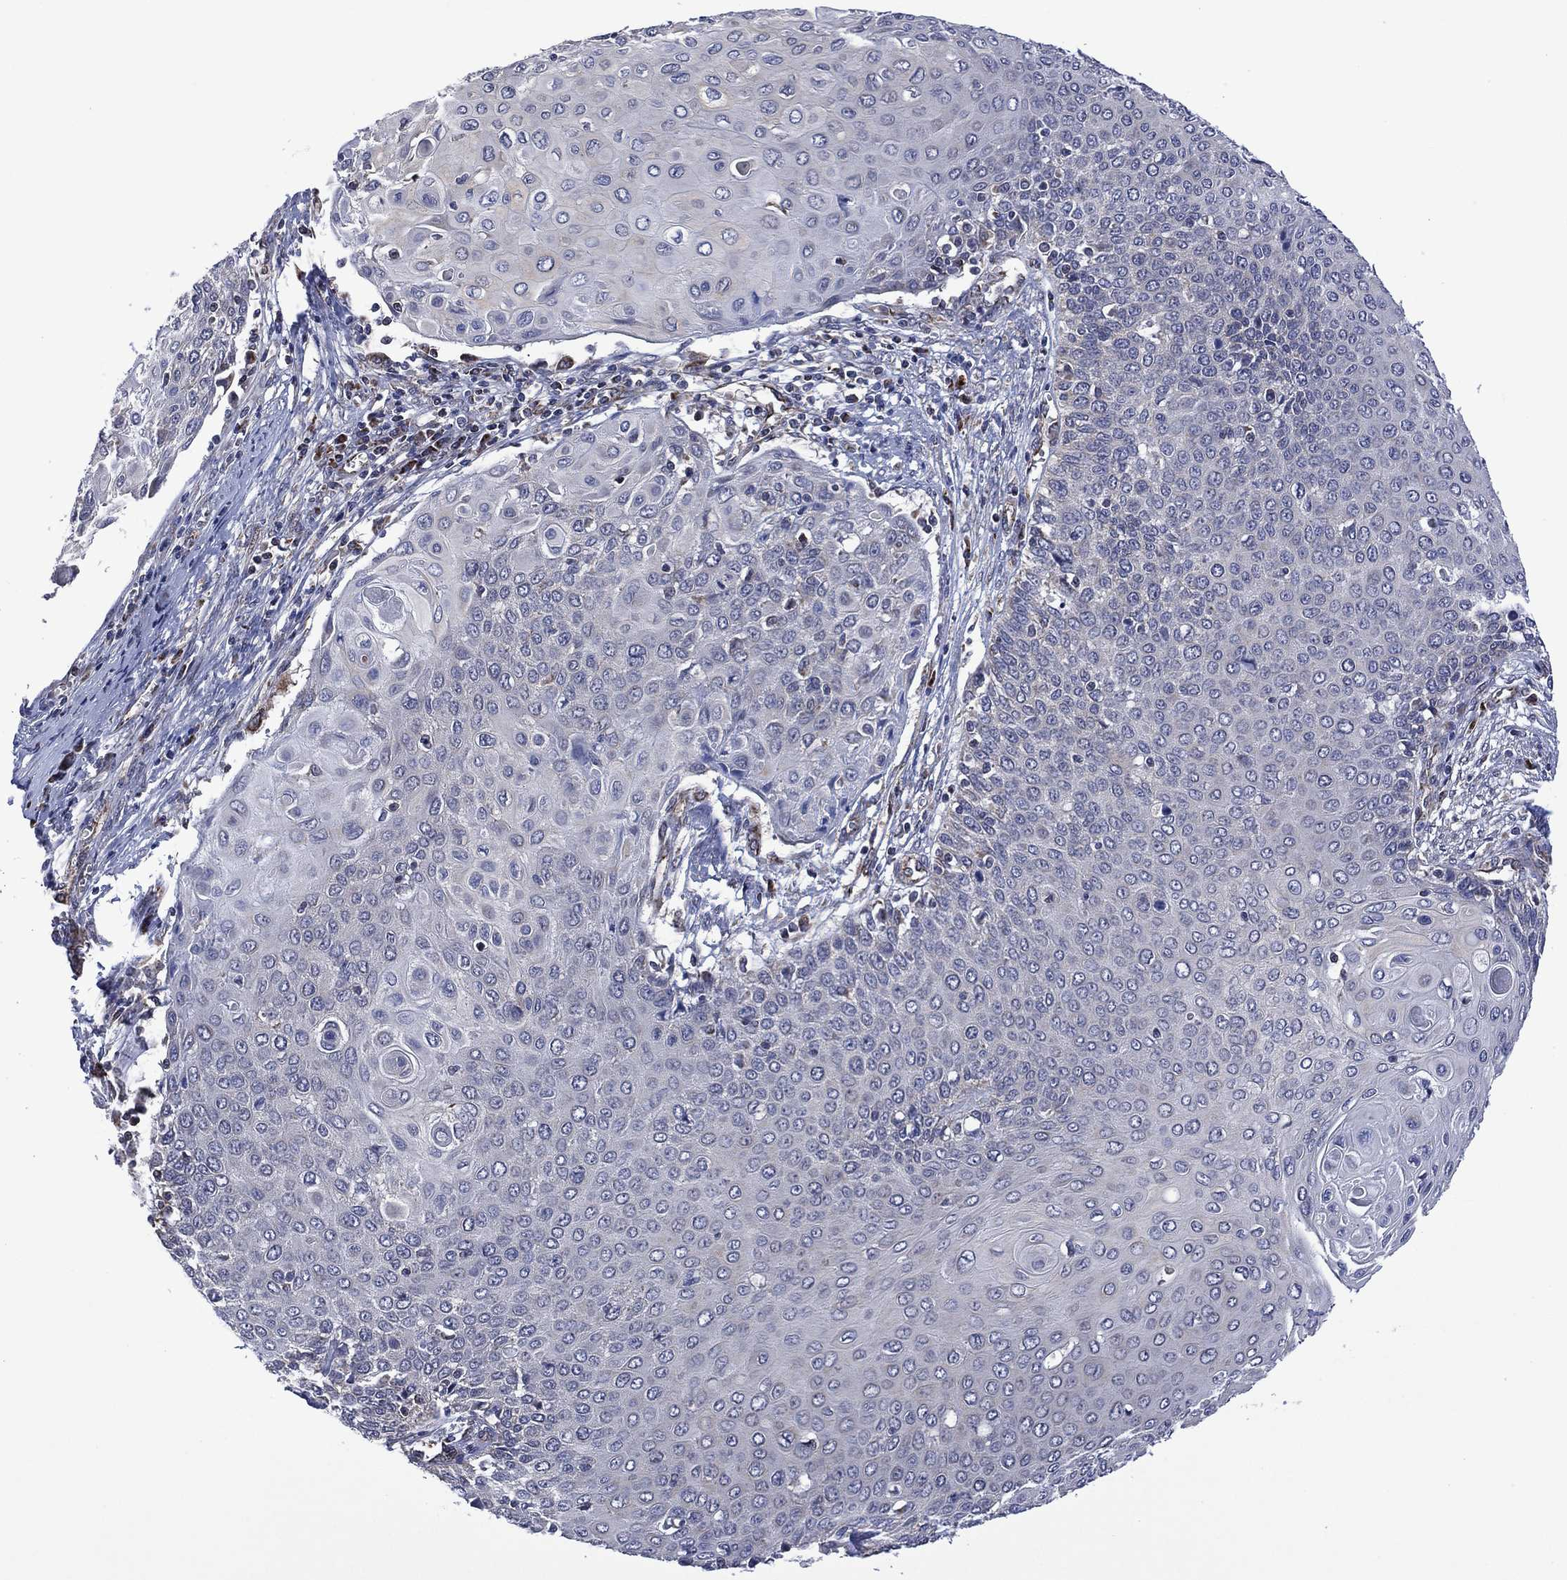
{"staining": {"intensity": "negative", "quantity": "none", "location": "none"}, "tissue": "cervical cancer", "cell_type": "Tumor cells", "image_type": "cancer", "snomed": [{"axis": "morphology", "description": "Squamous cell carcinoma, NOS"}, {"axis": "topography", "description": "Cervix"}], "caption": "Immunohistochemistry micrograph of cervical squamous cell carcinoma stained for a protein (brown), which reveals no positivity in tumor cells.", "gene": "HTD2", "patient": {"sex": "female", "age": 39}}